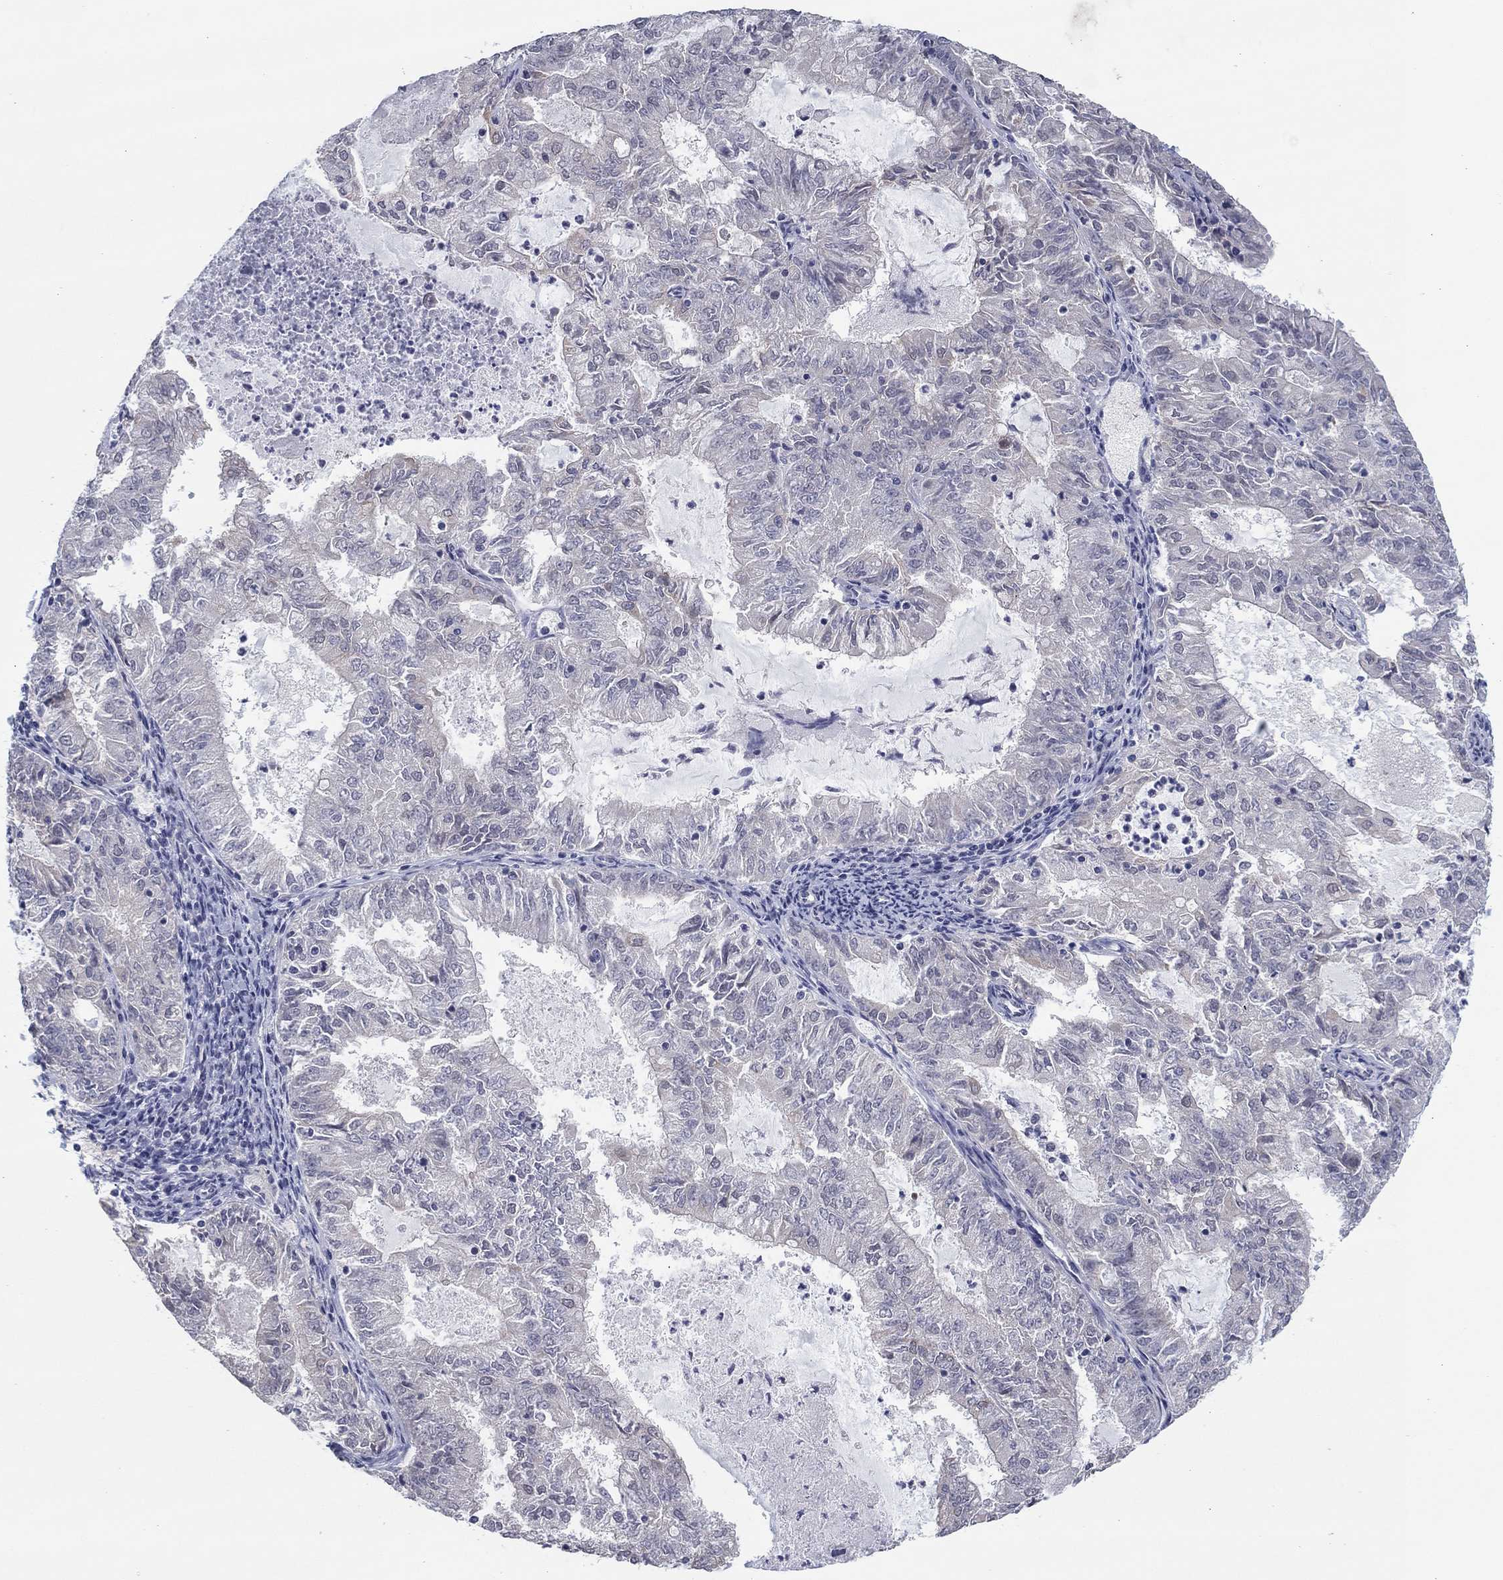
{"staining": {"intensity": "negative", "quantity": "none", "location": "none"}, "tissue": "endometrial cancer", "cell_type": "Tumor cells", "image_type": "cancer", "snomed": [{"axis": "morphology", "description": "Adenocarcinoma, NOS"}, {"axis": "topography", "description": "Endometrium"}], "caption": "Protein analysis of endometrial cancer demonstrates no significant positivity in tumor cells.", "gene": "SLC22A2", "patient": {"sex": "female", "age": 57}}